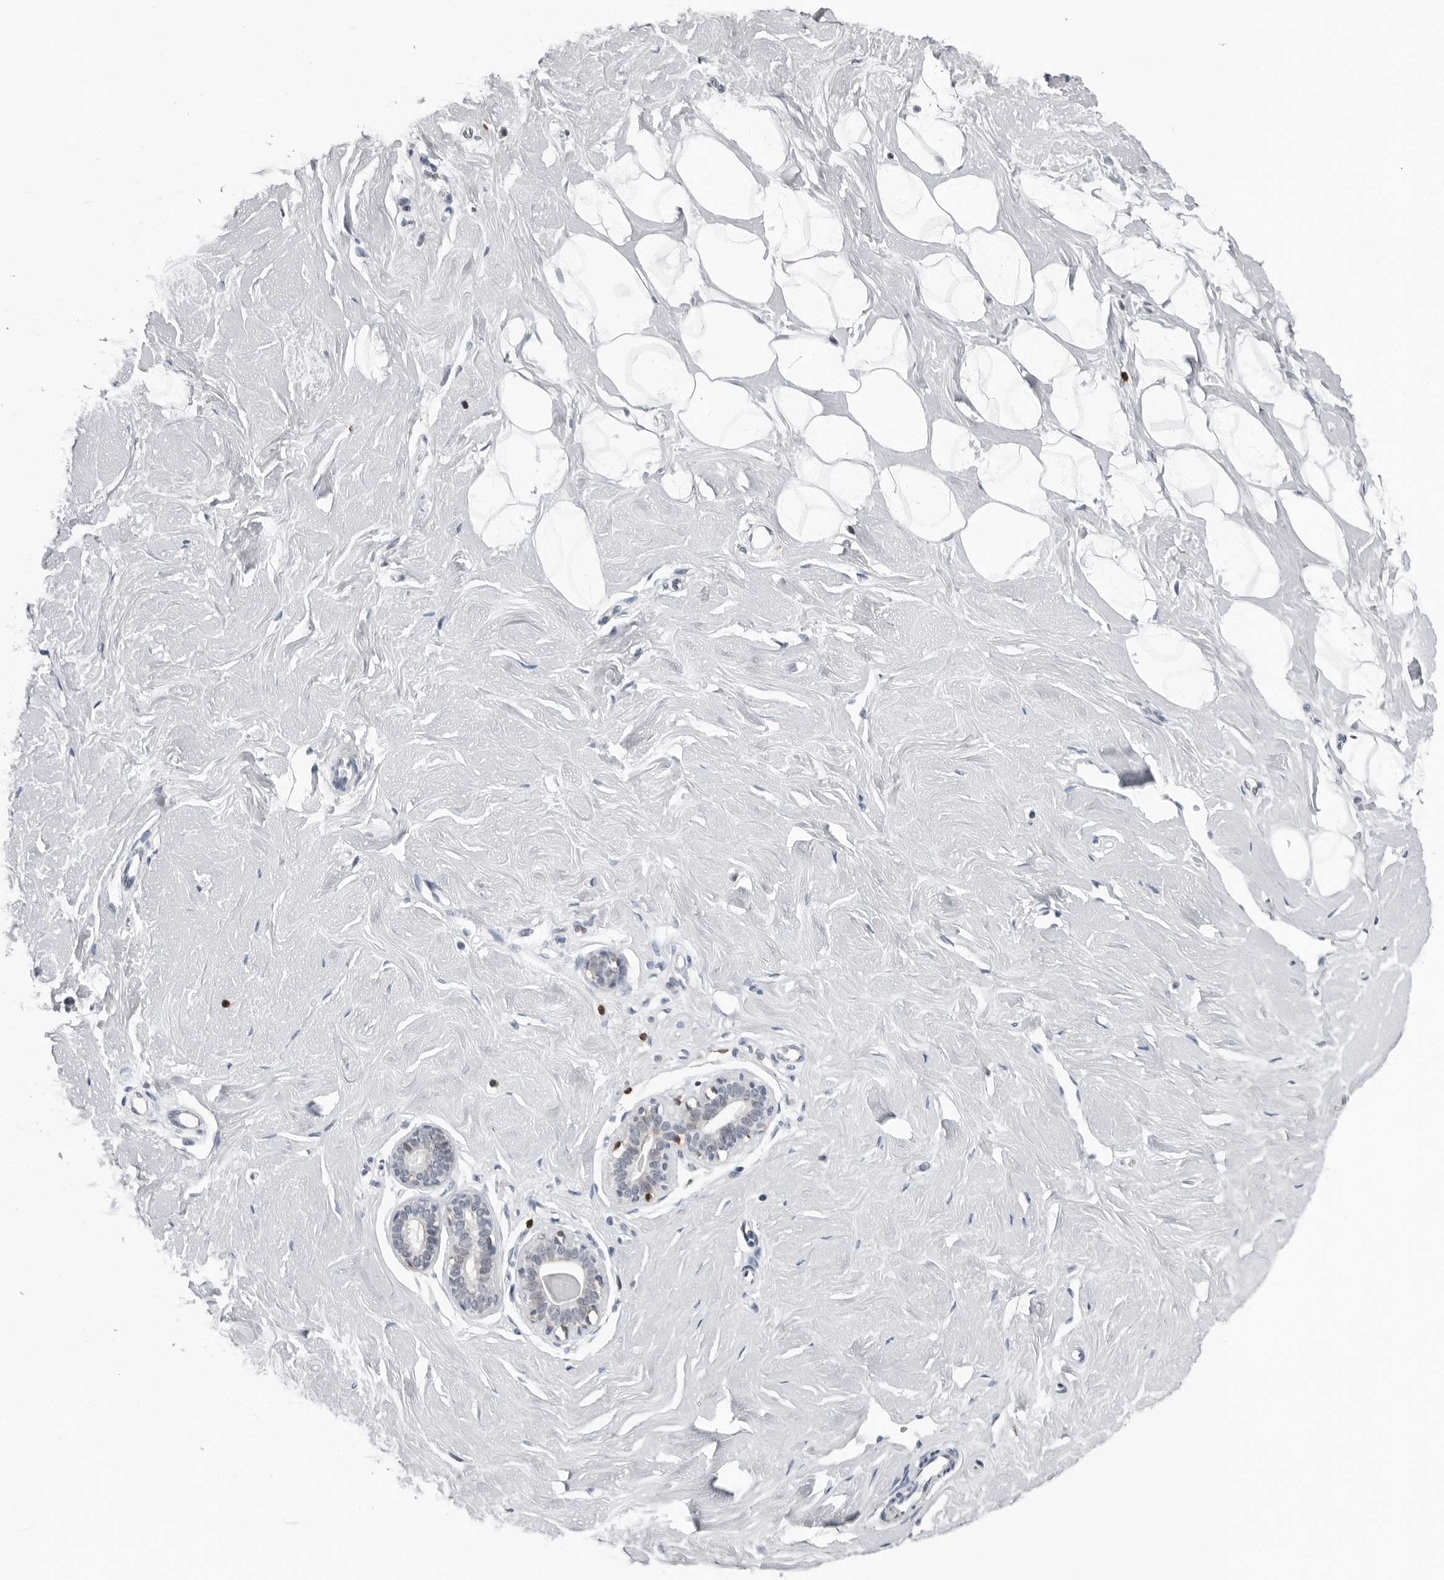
{"staining": {"intensity": "negative", "quantity": "none", "location": "none"}, "tissue": "breast", "cell_type": "Adipocytes", "image_type": "normal", "snomed": [{"axis": "morphology", "description": "Normal tissue, NOS"}, {"axis": "topography", "description": "Breast"}], "caption": "Adipocytes show no significant expression in unremarkable breast. The staining was performed using DAB to visualize the protein expression in brown, while the nuclei were stained in blue with hematoxylin (Magnification: 20x).", "gene": "HSPH1", "patient": {"sex": "female", "age": 23}}